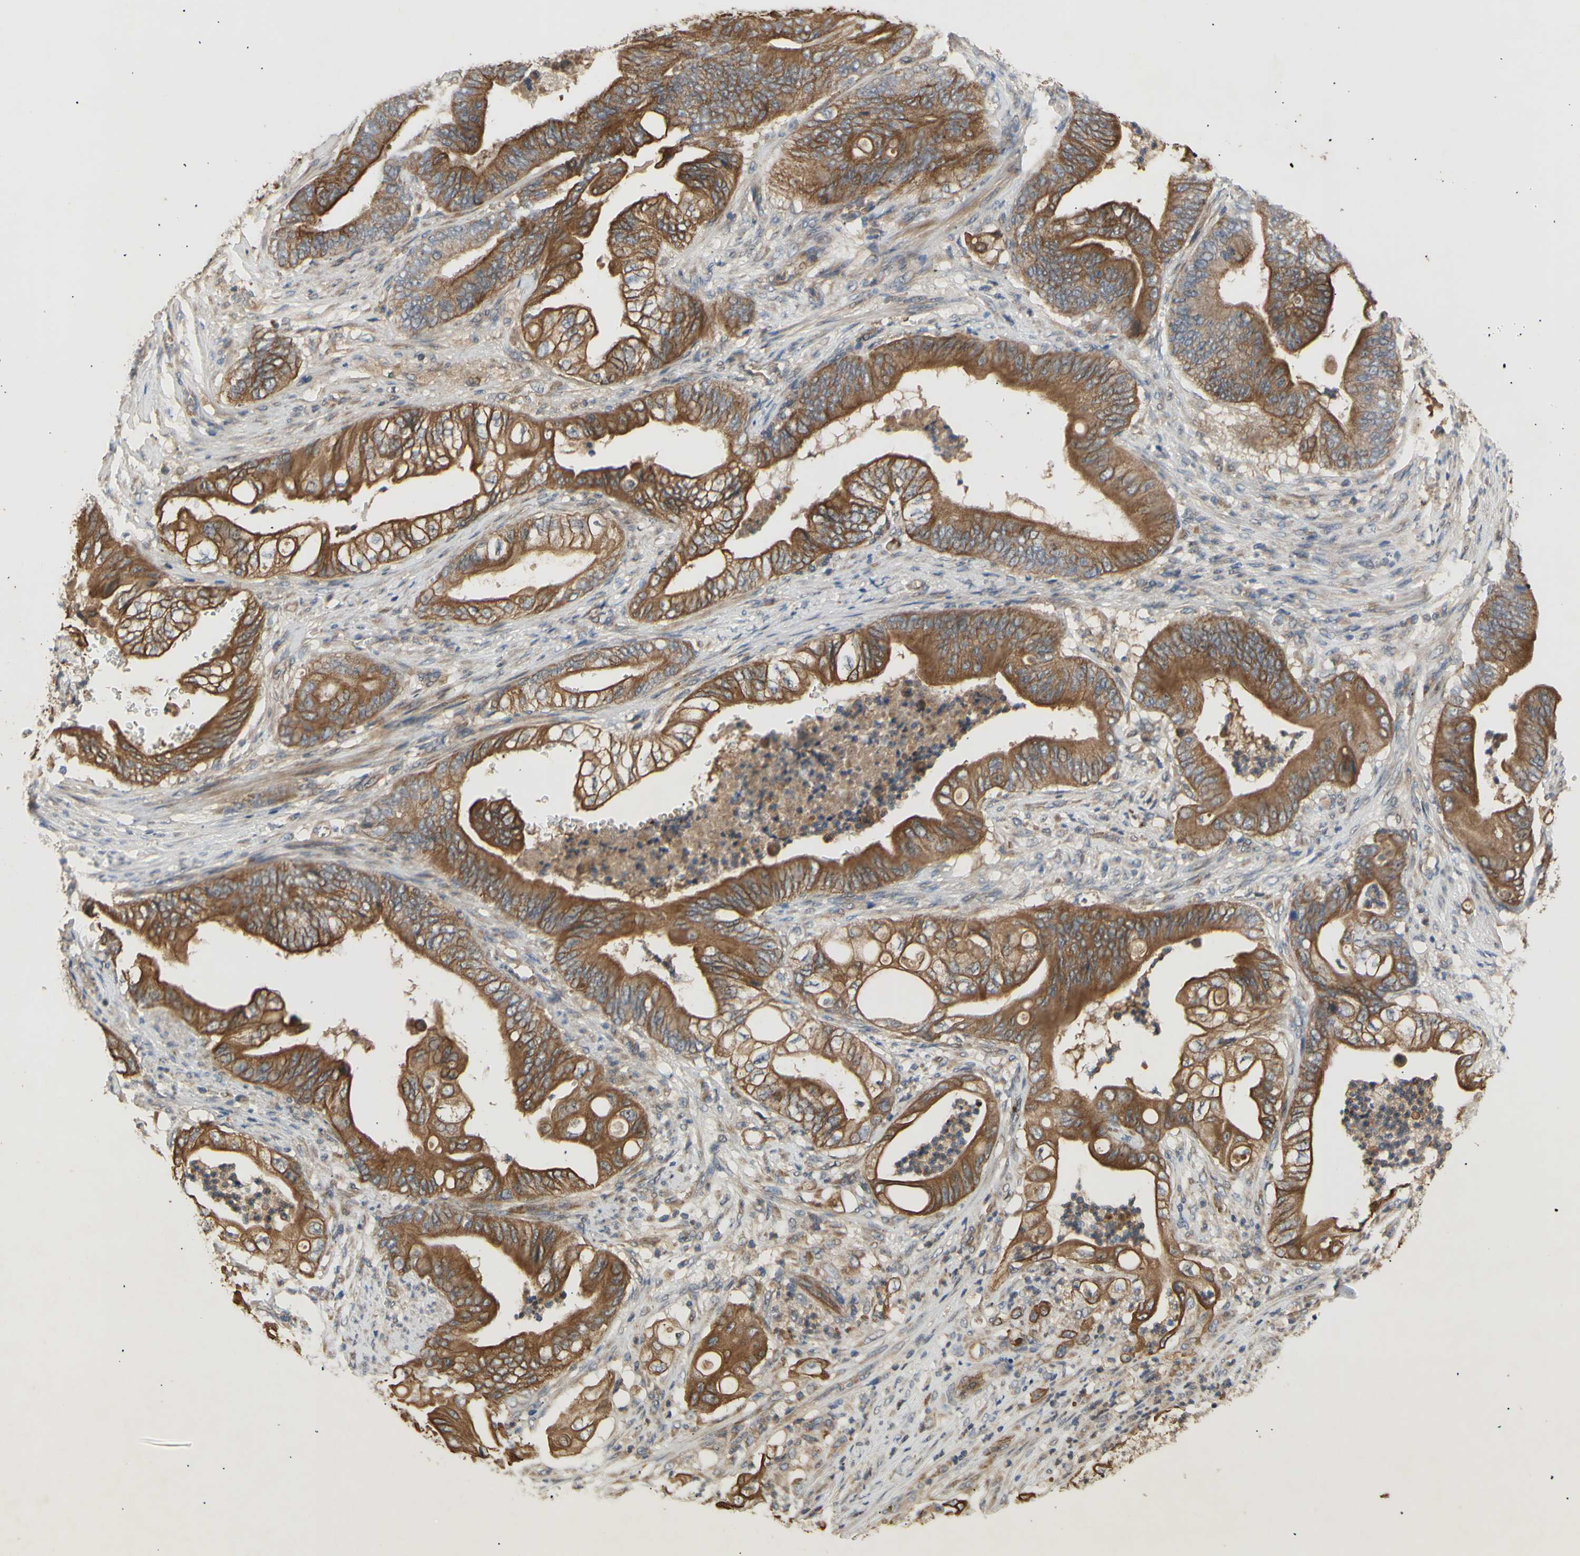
{"staining": {"intensity": "moderate", "quantity": ">75%", "location": "cytoplasmic/membranous"}, "tissue": "stomach cancer", "cell_type": "Tumor cells", "image_type": "cancer", "snomed": [{"axis": "morphology", "description": "Adenocarcinoma, NOS"}, {"axis": "topography", "description": "Stomach"}], "caption": "Immunohistochemistry (IHC) (DAB (3,3'-diaminobenzidine)) staining of stomach cancer exhibits moderate cytoplasmic/membranous protein positivity in approximately >75% of tumor cells.", "gene": "PKN1", "patient": {"sex": "female", "age": 73}}